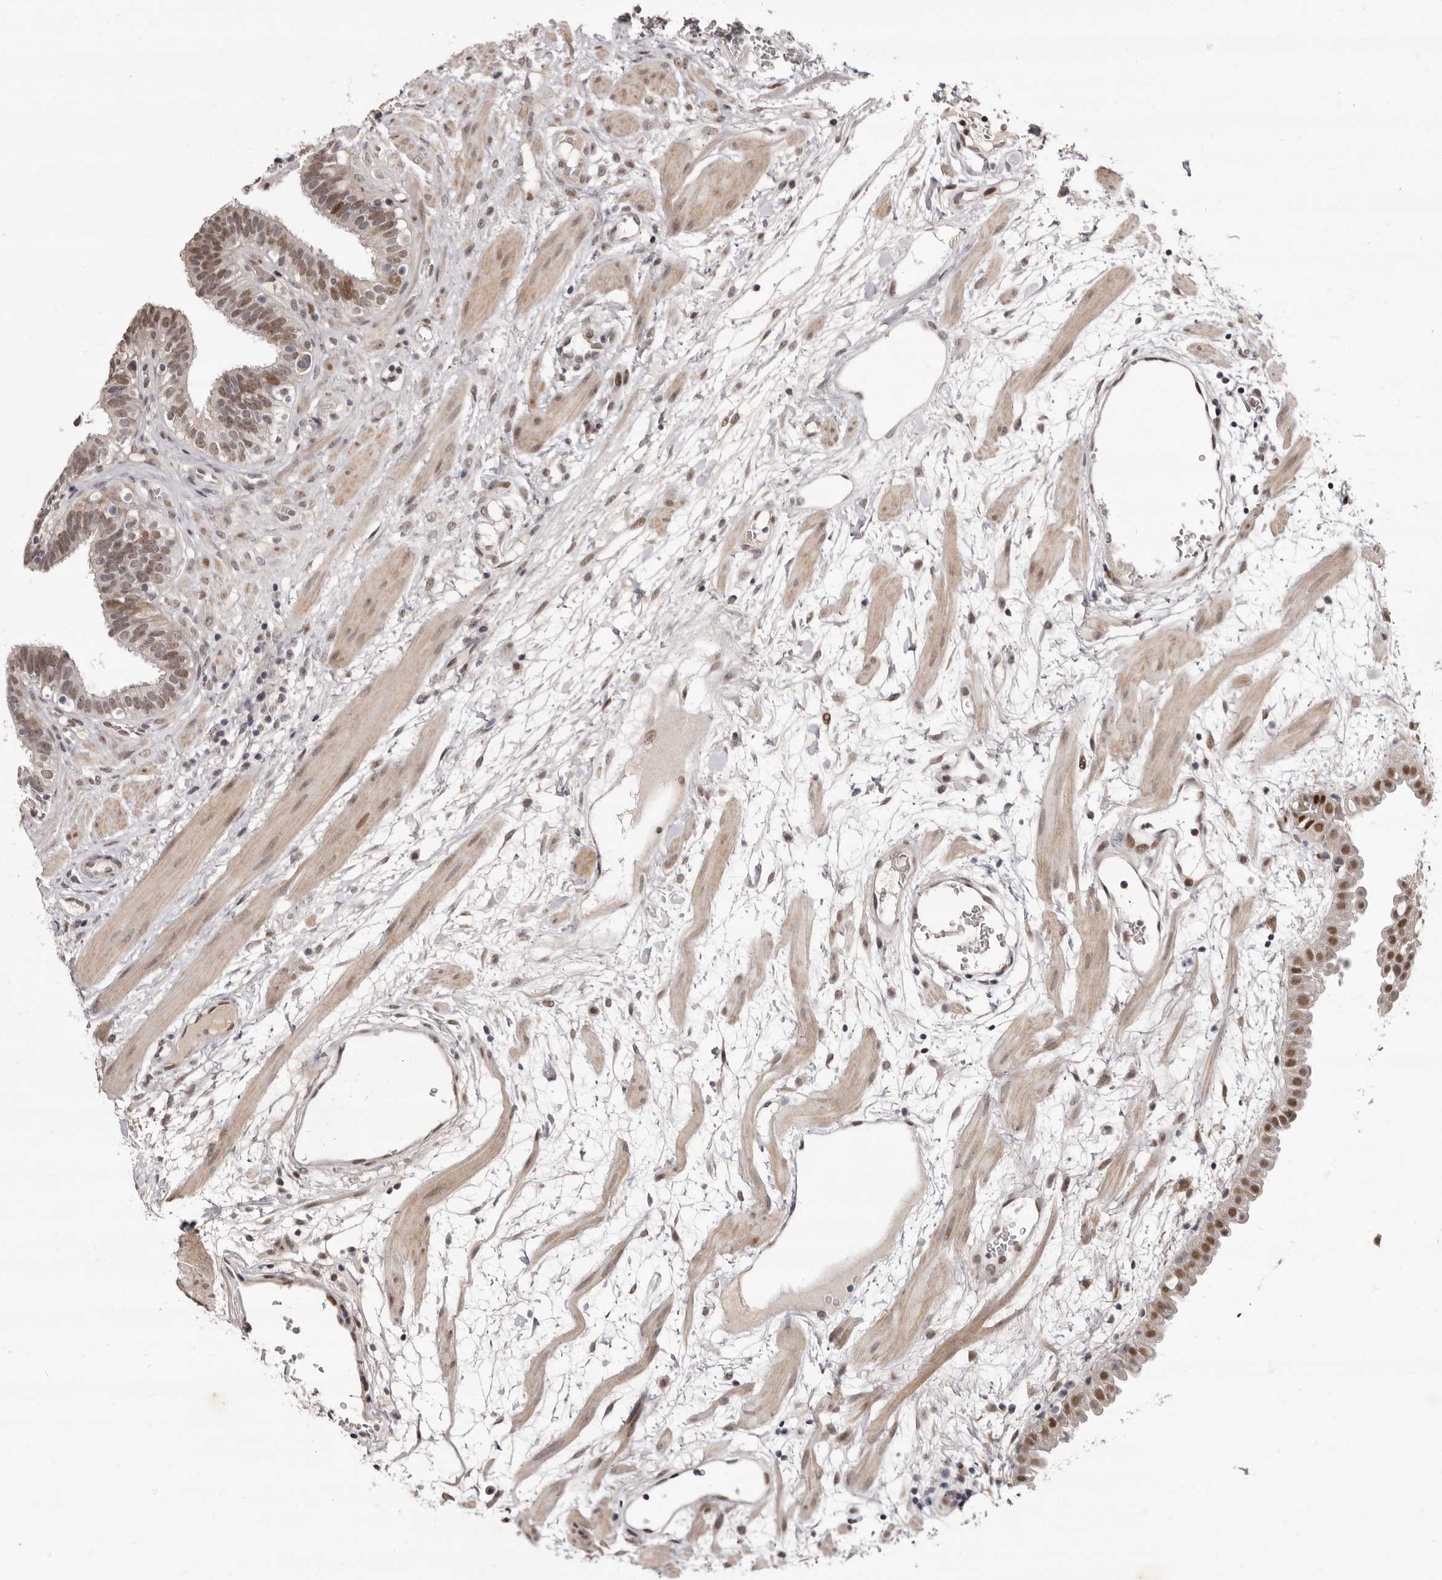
{"staining": {"intensity": "moderate", "quantity": "<25%", "location": "nuclear"}, "tissue": "fallopian tube", "cell_type": "Glandular cells", "image_type": "normal", "snomed": [{"axis": "morphology", "description": "Normal tissue, NOS"}, {"axis": "topography", "description": "Fallopian tube"}, {"axis": "topography", "description": "Placenta"}], "caption": "Immunohistochemistry (IHC) (DAB (3,3'-diaminobenzidine)) staining of normal human fallopian tube displays moderate nuclear protein positivity in approximately <25% of glandular cells. Using DAB (3,3'-diaminobenzidine) (brown) and hematoxylin (blue) stains, captured at high magnification using brightfield microscopy.", "gene": "ZNF326", "patient": {"sex": "female", "age": 32}}